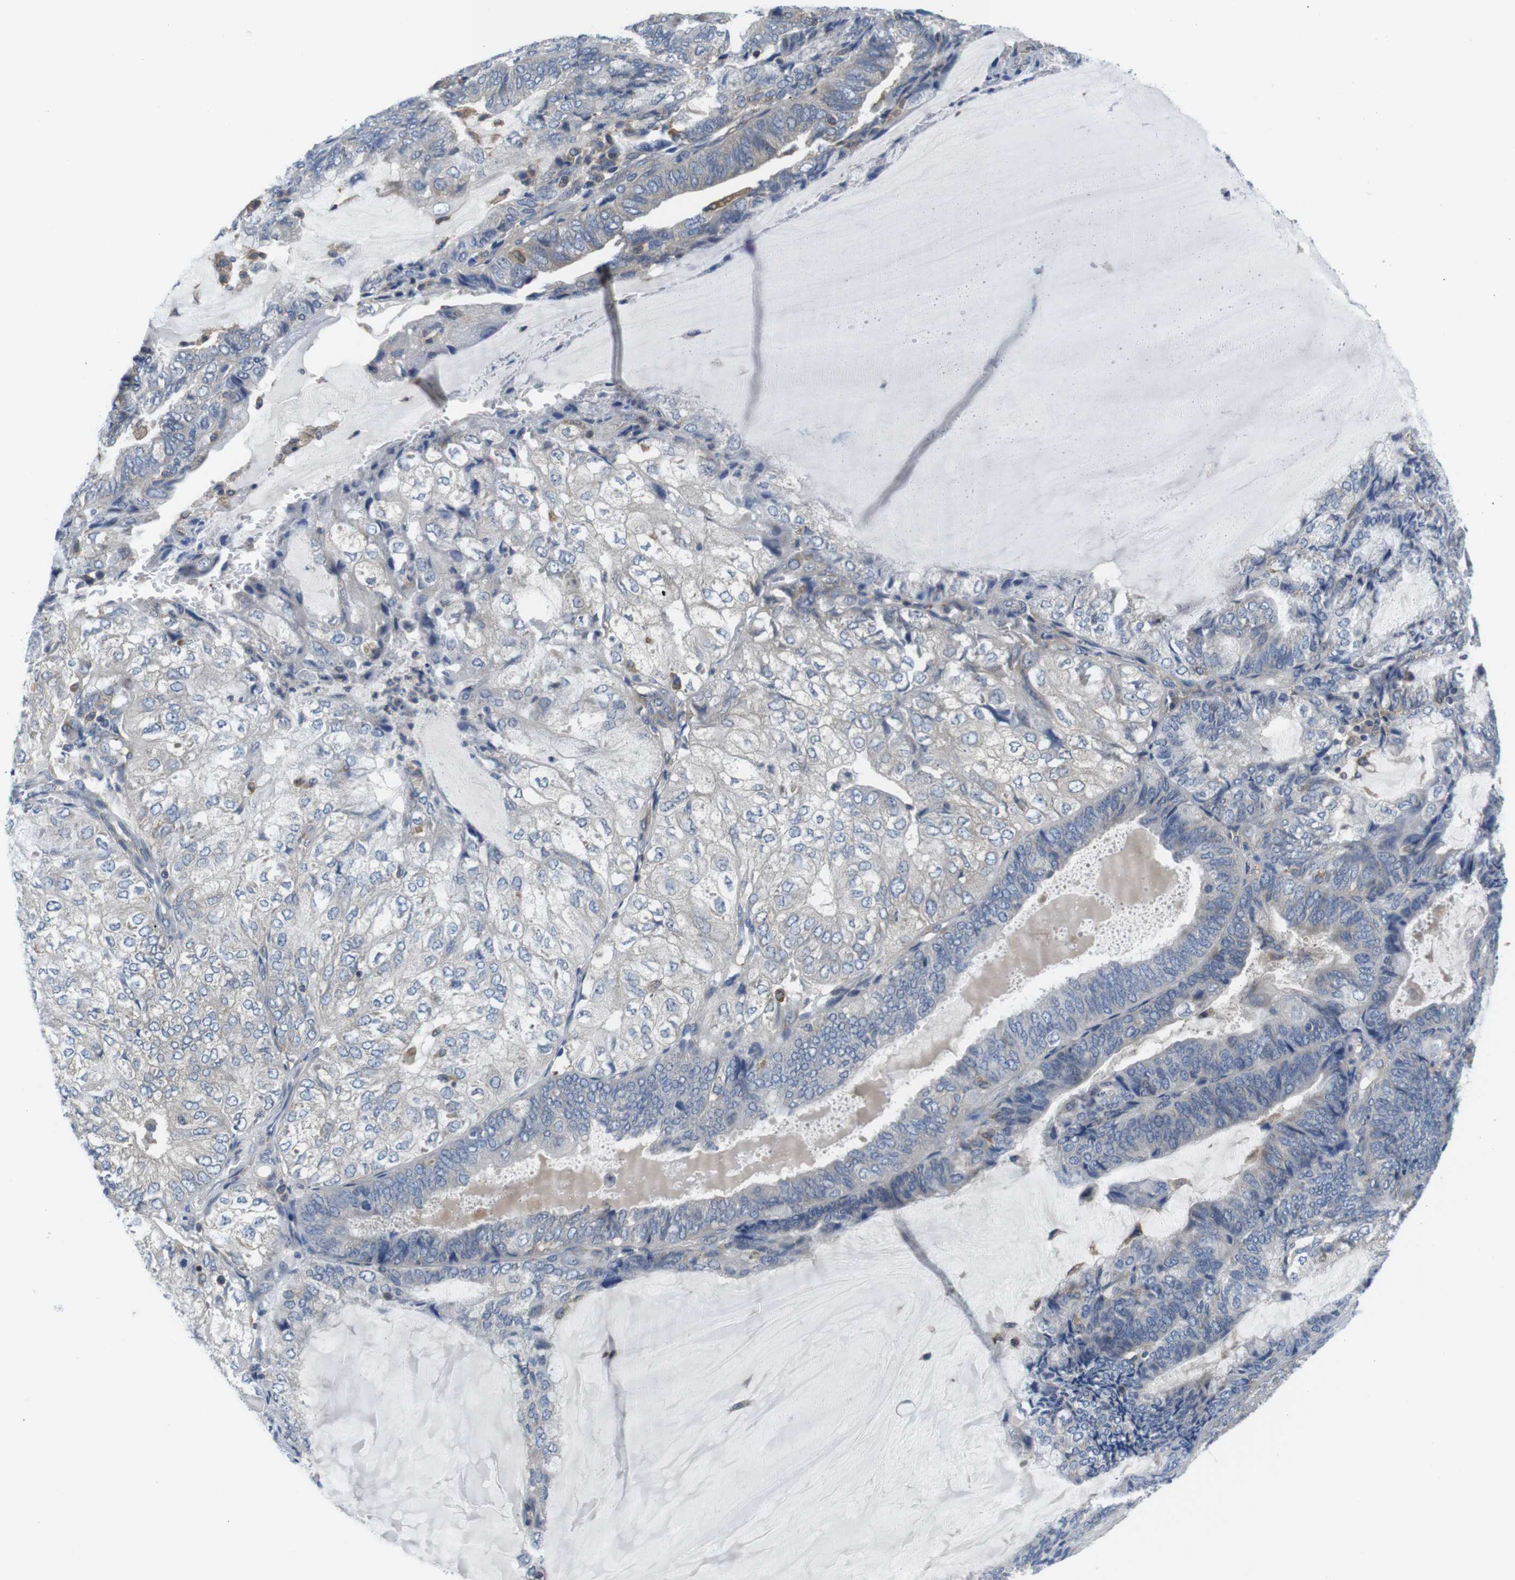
{"staining": {"intensity": "negative", "quantity": "none", "location": "none"}, "tissue": "endometrial cancer", "cell_type": "Tumor cells", "image_type": "cancer", "snomed": [{"axis": "morphology", "description": "Adenocarcinoma, NOS"}, {"axis": "topography", "description": "Endometrium"}], "caption": "Human endometrial adenocarcinoma stained for a protein using IHC demonstrates no positivity in tumor cells.", "gene": "HERPUD2", "patient": {"sex": "female", "age": 81}}